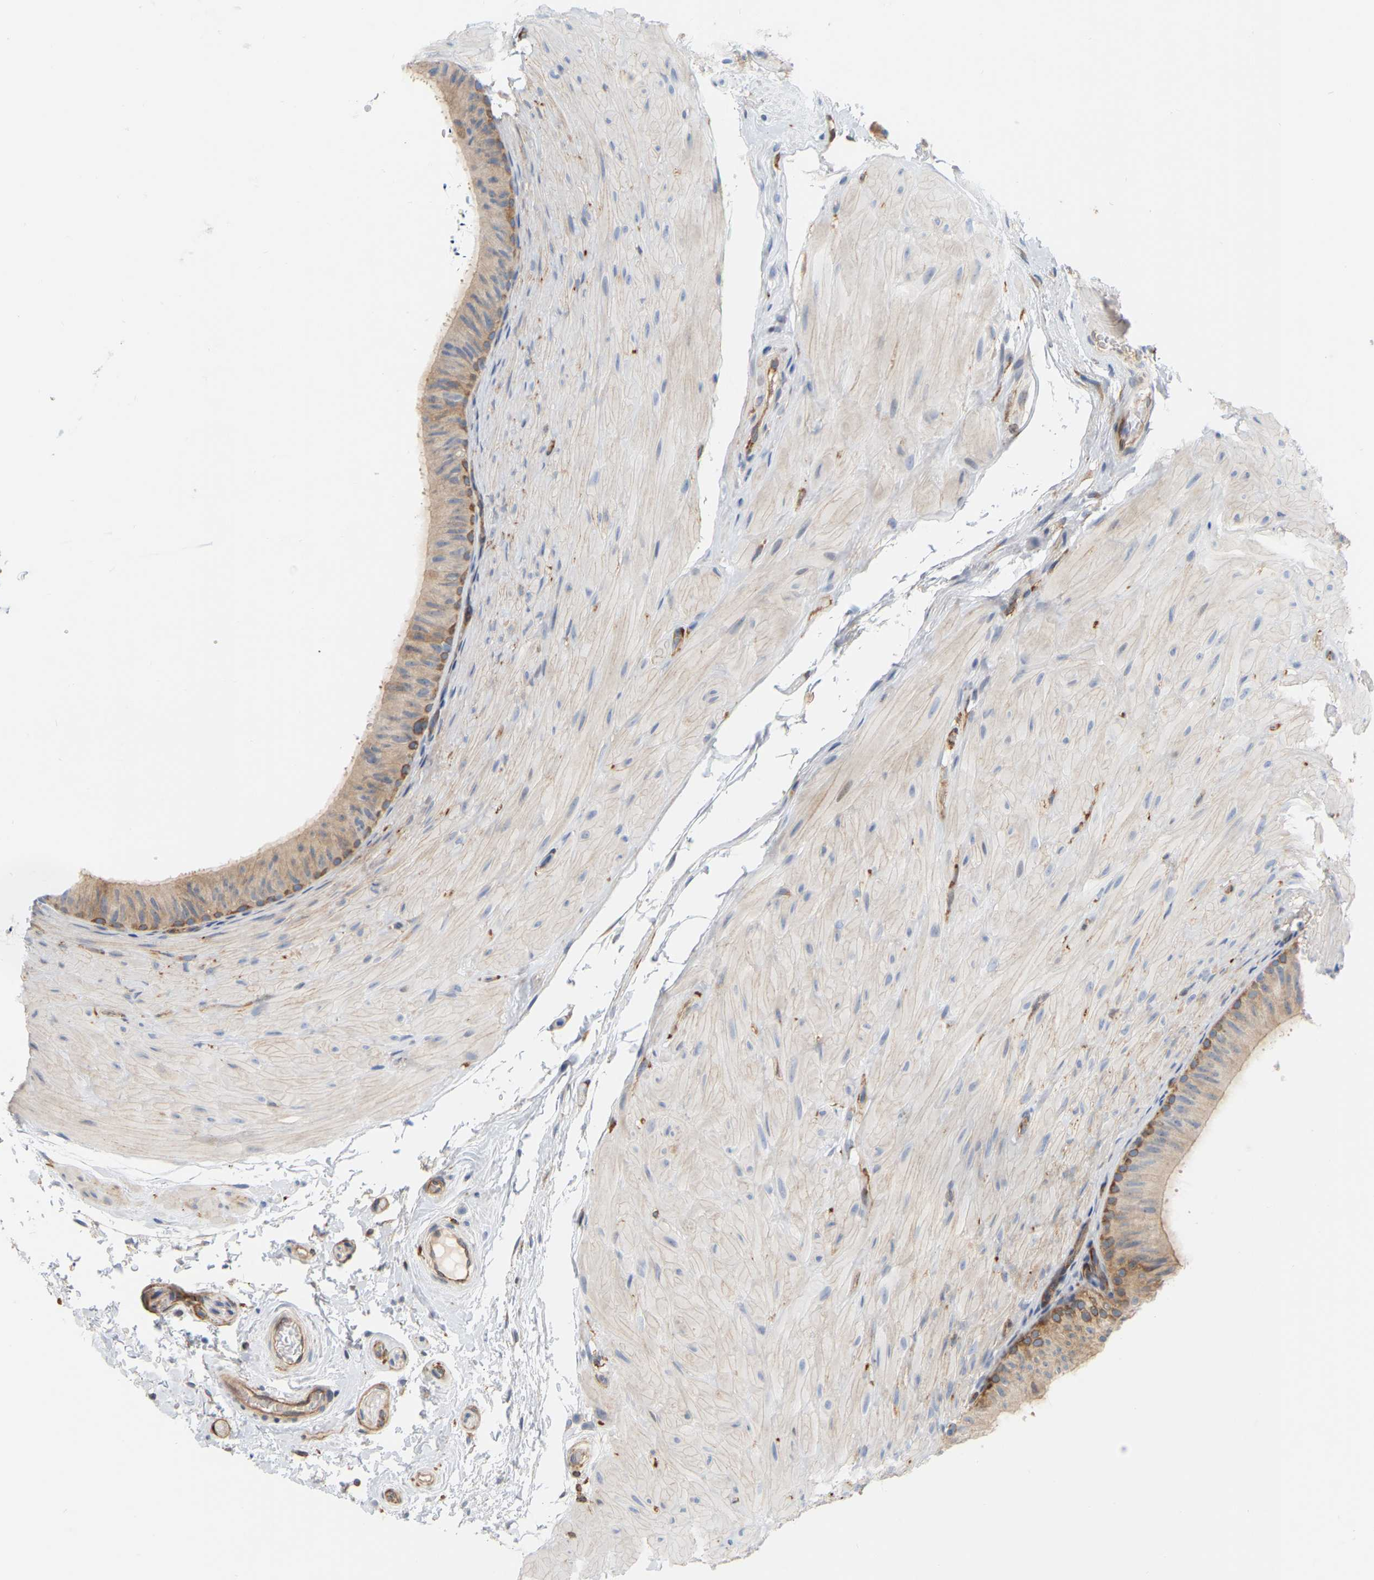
{"staining": {"intensity": "moderate", "quantity": "25%-75%", "location": "cytoplasmic/membranous"}, "tissue": "epididymis", "cell_type": "Glandular cells", "image_type": "normal", "snomed": [{"axis": "morphology", "description": "Normal tissue, NOS"}, {"axis": "topography", "description": "Epididymis"}], "caption": "Moderate cytoplasmic/membranous staining for a protein is seen in about 25%-75% of glandular cells of normal epididymis using IHC.", "gene": "RAPH1", "patient": {"sex": "male", "age": 34}}